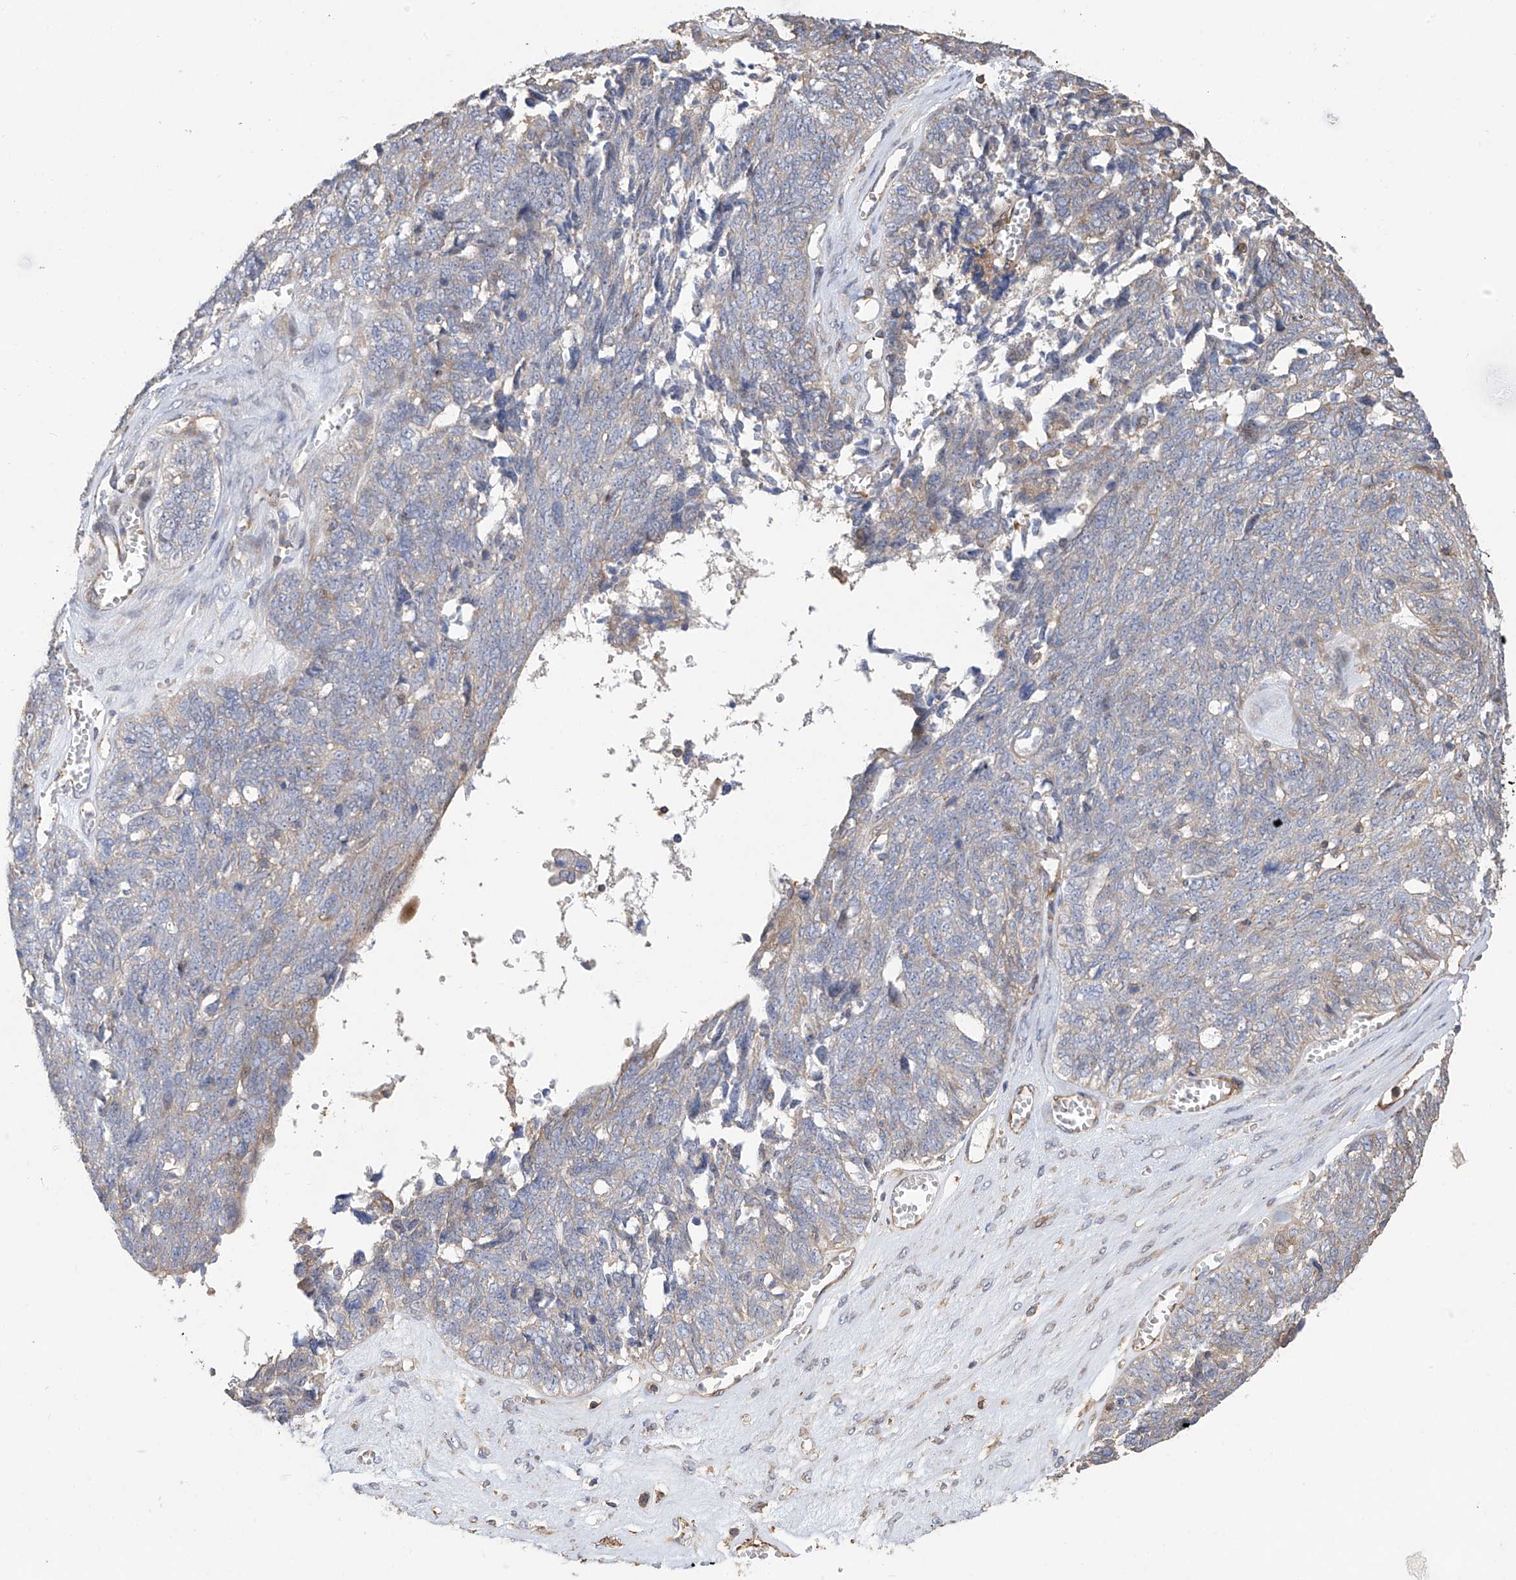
{"staining": {"intensity": "weak", "quantity": "<25%", "location": "cytoplasmic/membranous"}, "tissue": "ovarian cancer", "cell_type": "Tumor cells", "image_type": "cancer", "snomed": [{"axis": "morphology", "description": "Cystadenocarcinoma, serous, NOS"}, {"axis": "topography", "description": "Ovary"}], "caption": "This is a histopathology image of immunohistochemistry staining of ovarian cancer, which shows no positivity in tumor cells. Brightfield microscopy of IHC stained with DAB (3,3'-diaminobenzidine) (brown) and hematoxylin (blue), captured at high magnification.", "gene": "SLC43A3", "patient": {"sex": "female", "age": 79}}